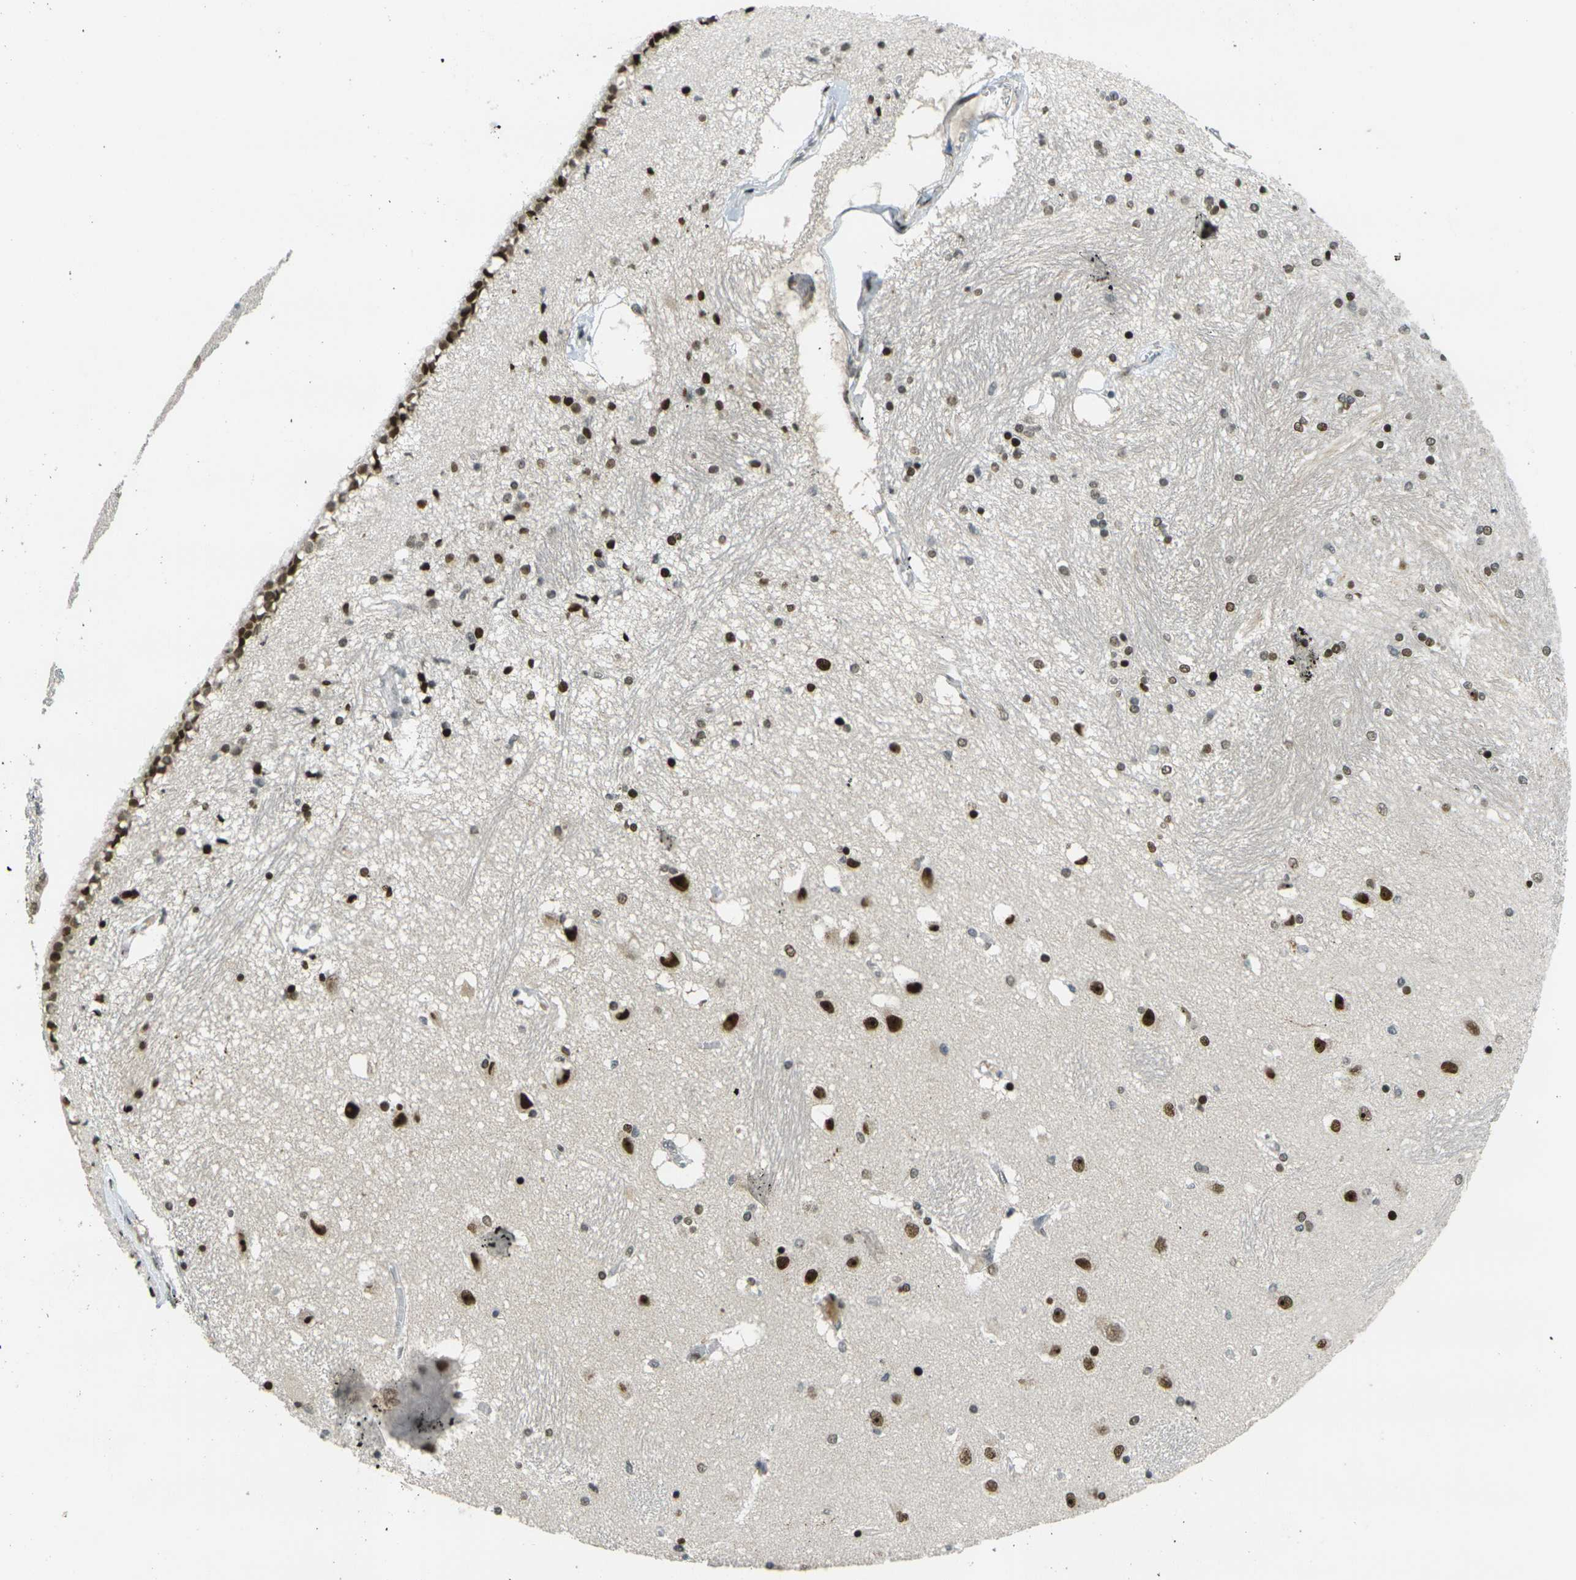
{"staining": {"intensity": "strong", "quantity": ">75%", "location": "nuclear"}, "tissue": "hippocampus", "cell_type": "Glial cells", "image_type": "normal", "snomed": [{"axis": "morphology", "description": "Normal tissue, NOS"}, {"axis": "topography", "description": "Hippocampus"}], "caption": "IHC of benign hippocampus reveals high levels of strong nuclear expression in about >75% of glial cells.", "gene": "UBE2C", "patient": {"sex": "female", "age": 54}}